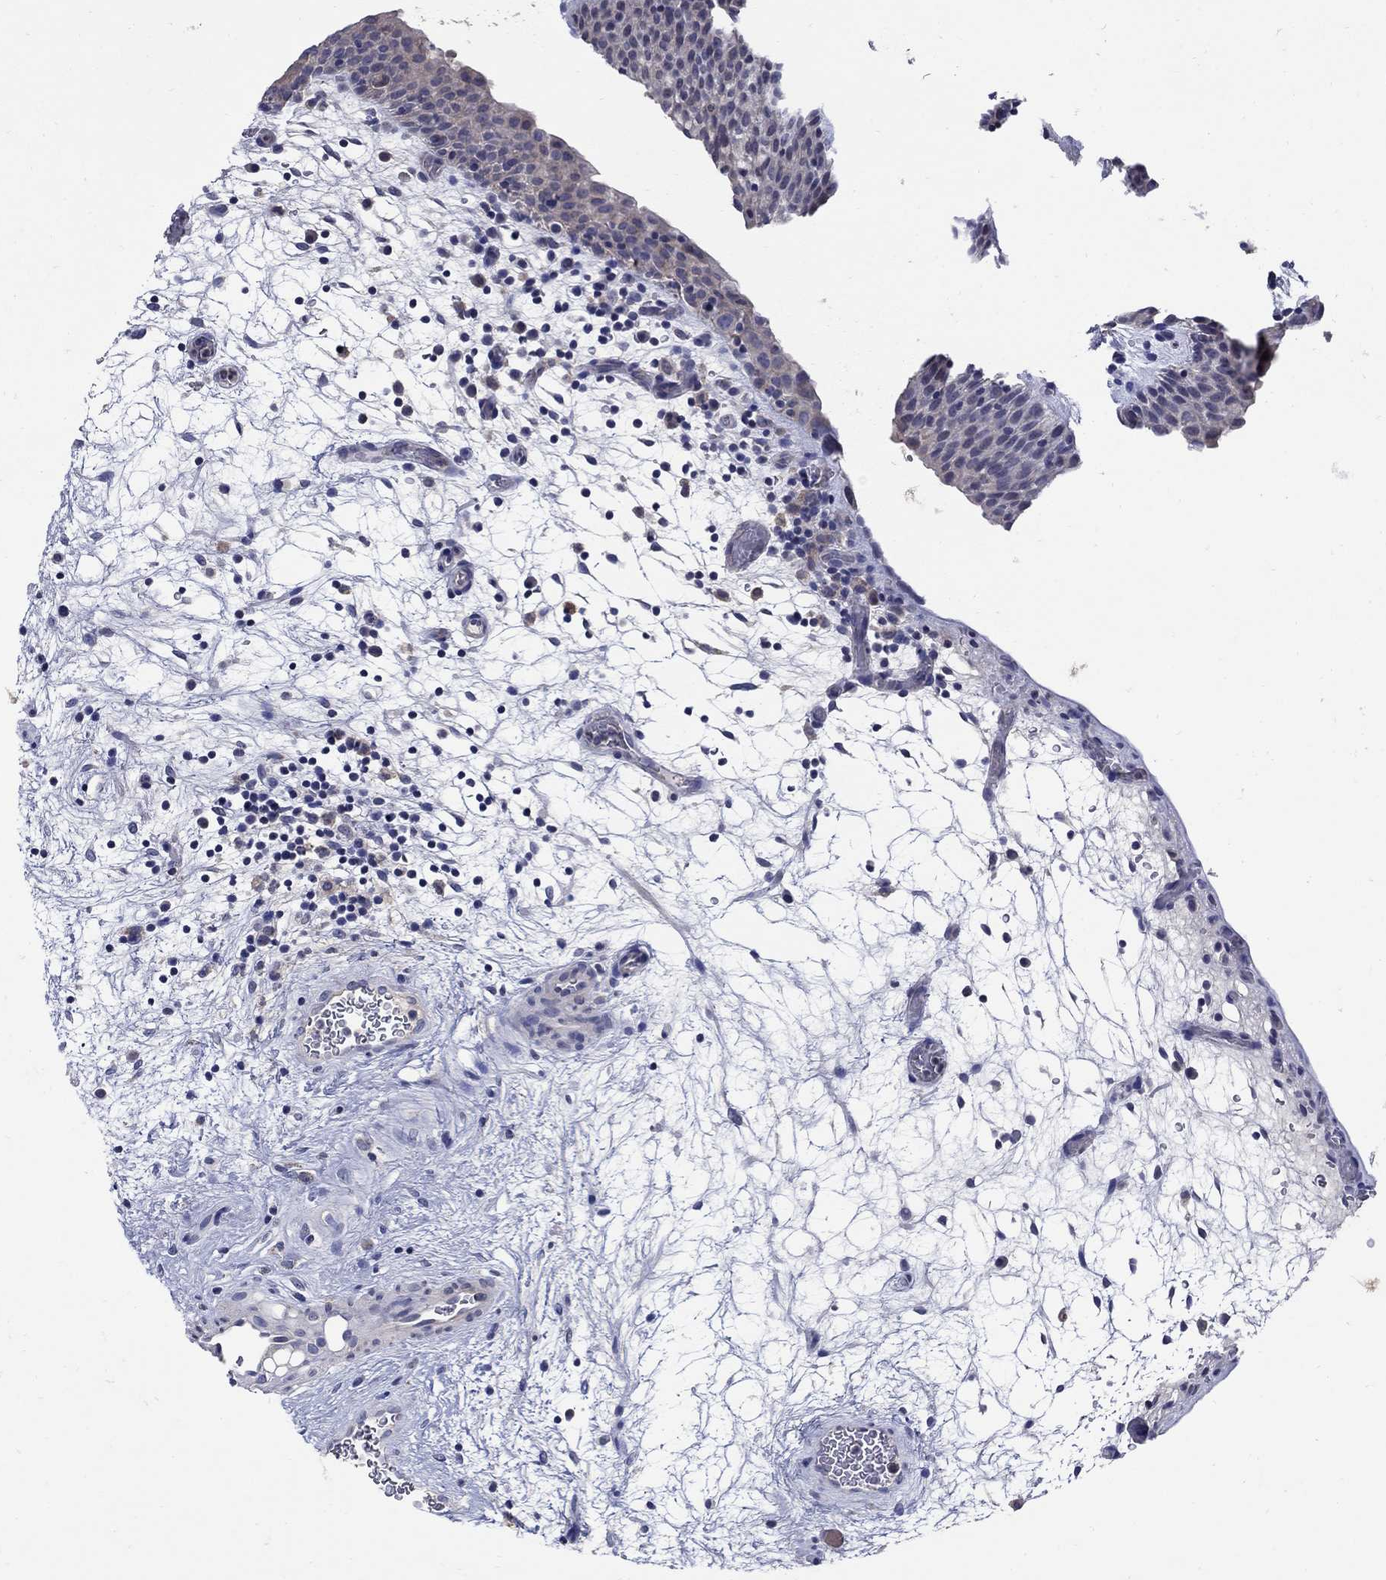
{"staining": {"intensity": "negative", "quantity": "none", "location": "none"}, "tissue": "urinary bladder", "cell_type": "Urothelial cells", "image_type": "normal", "snomed": [{"axis": "morphology", "description": "Normal tissue, NOS"}, {"axis": "topography", "description": "Urinary bladder"}], "caption": "Immunohistochemistry (IHC) image of unremarkable urinary bladder: human urinary bladder stained with DAB reveals no significant protein staining in urothelial cells. Brightfield microscopy of IHC stained with DAB (brown) and hematoxylin (blue), captured at high magnification.", "gene": "CETN1", "patient": {"sex": "male", "age": 37}}